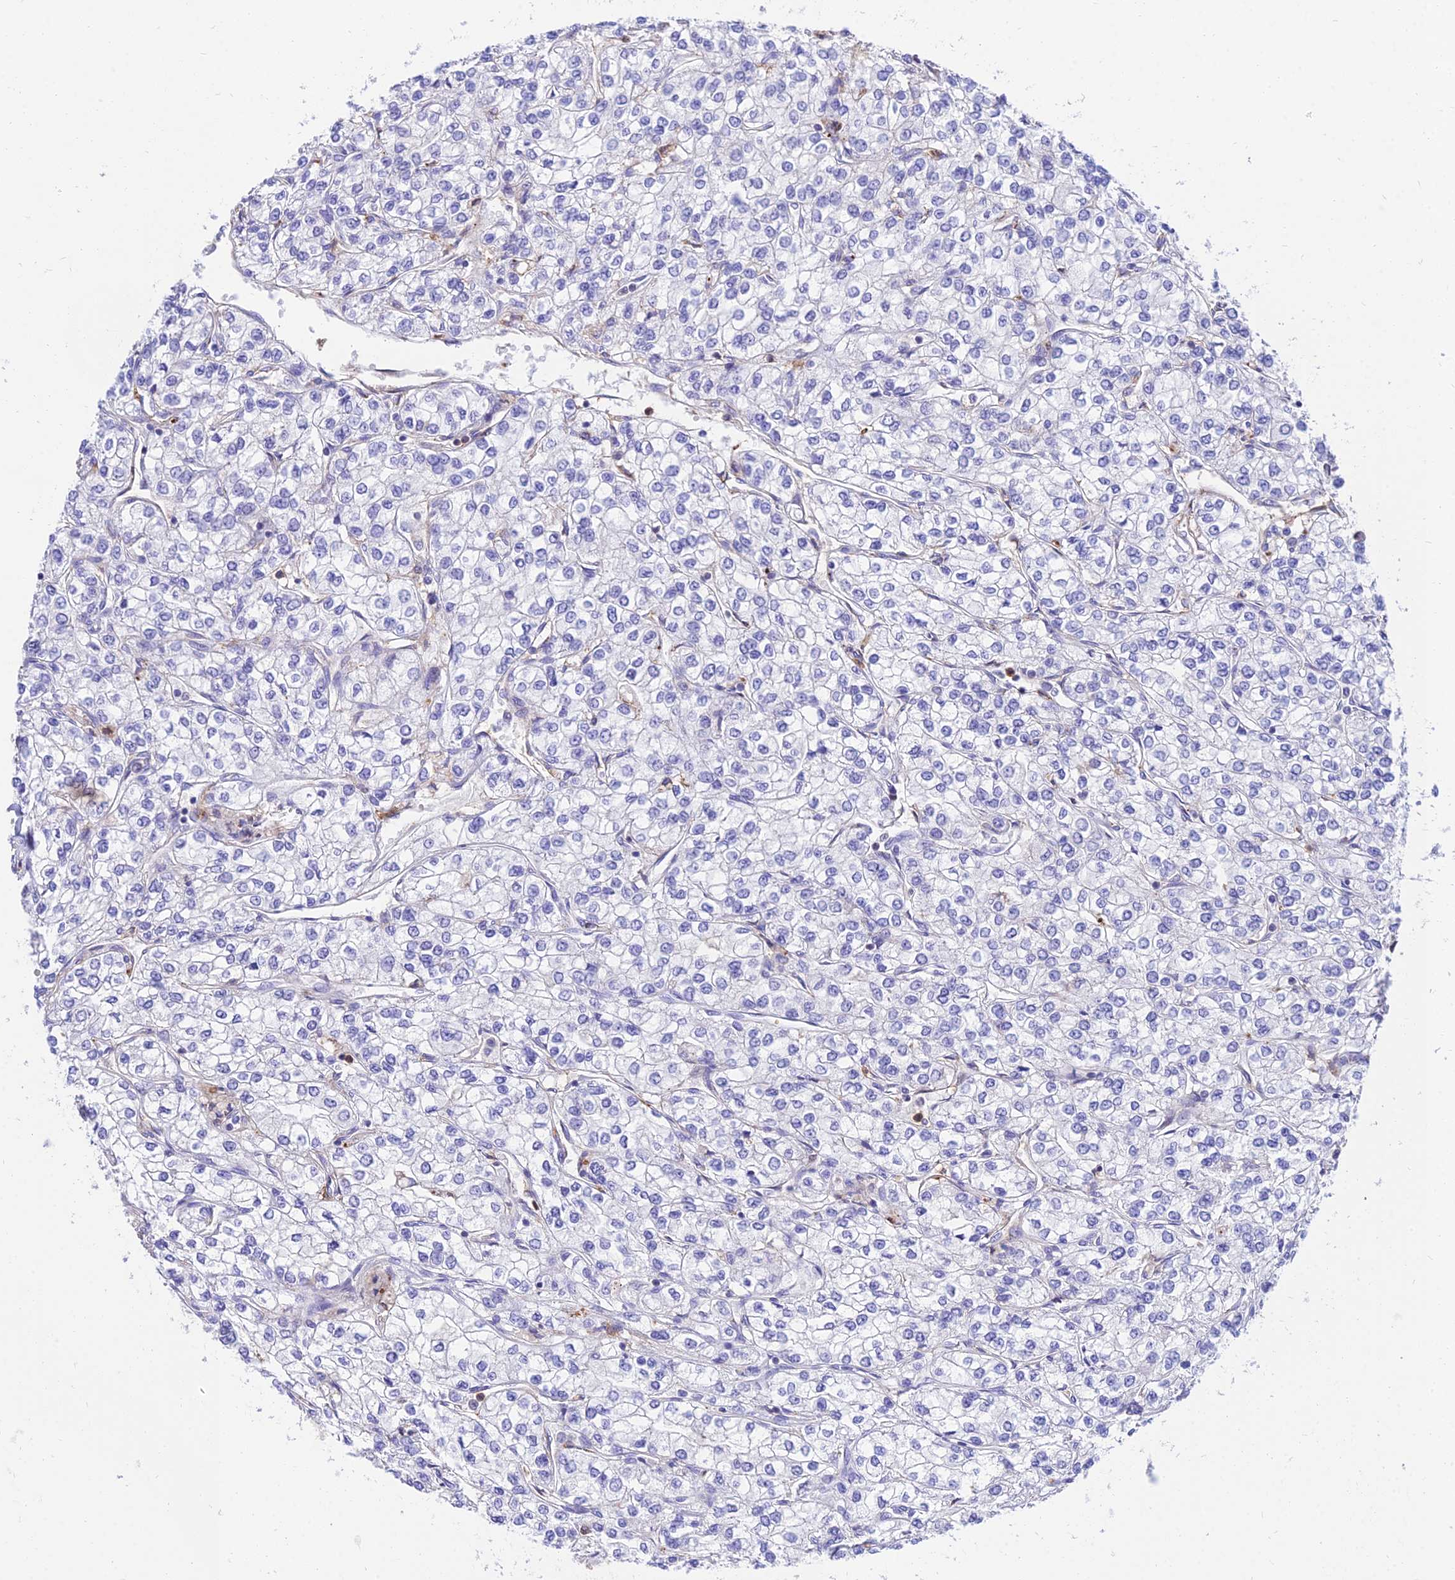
{"staining": {"intensity": "negative", "quantity": "none", "location": "none"}, "tissue": "renal cancer", "cell_type": "Tumor cells", "image_type": "cancer", "snomed": [{"axis": "morphology", "description": "Adenocarcinoma, NOS"}, {"axis": "topography", "description": "Kidney"}], "caption": "Renal adenocarcinoma was stained to show a protein in brown. There is no significant staining in tumor cells. (DAB IHC, high magnification).", "gene": "SREK1IP1", "patient": {"sex": "male", "age": 80}}